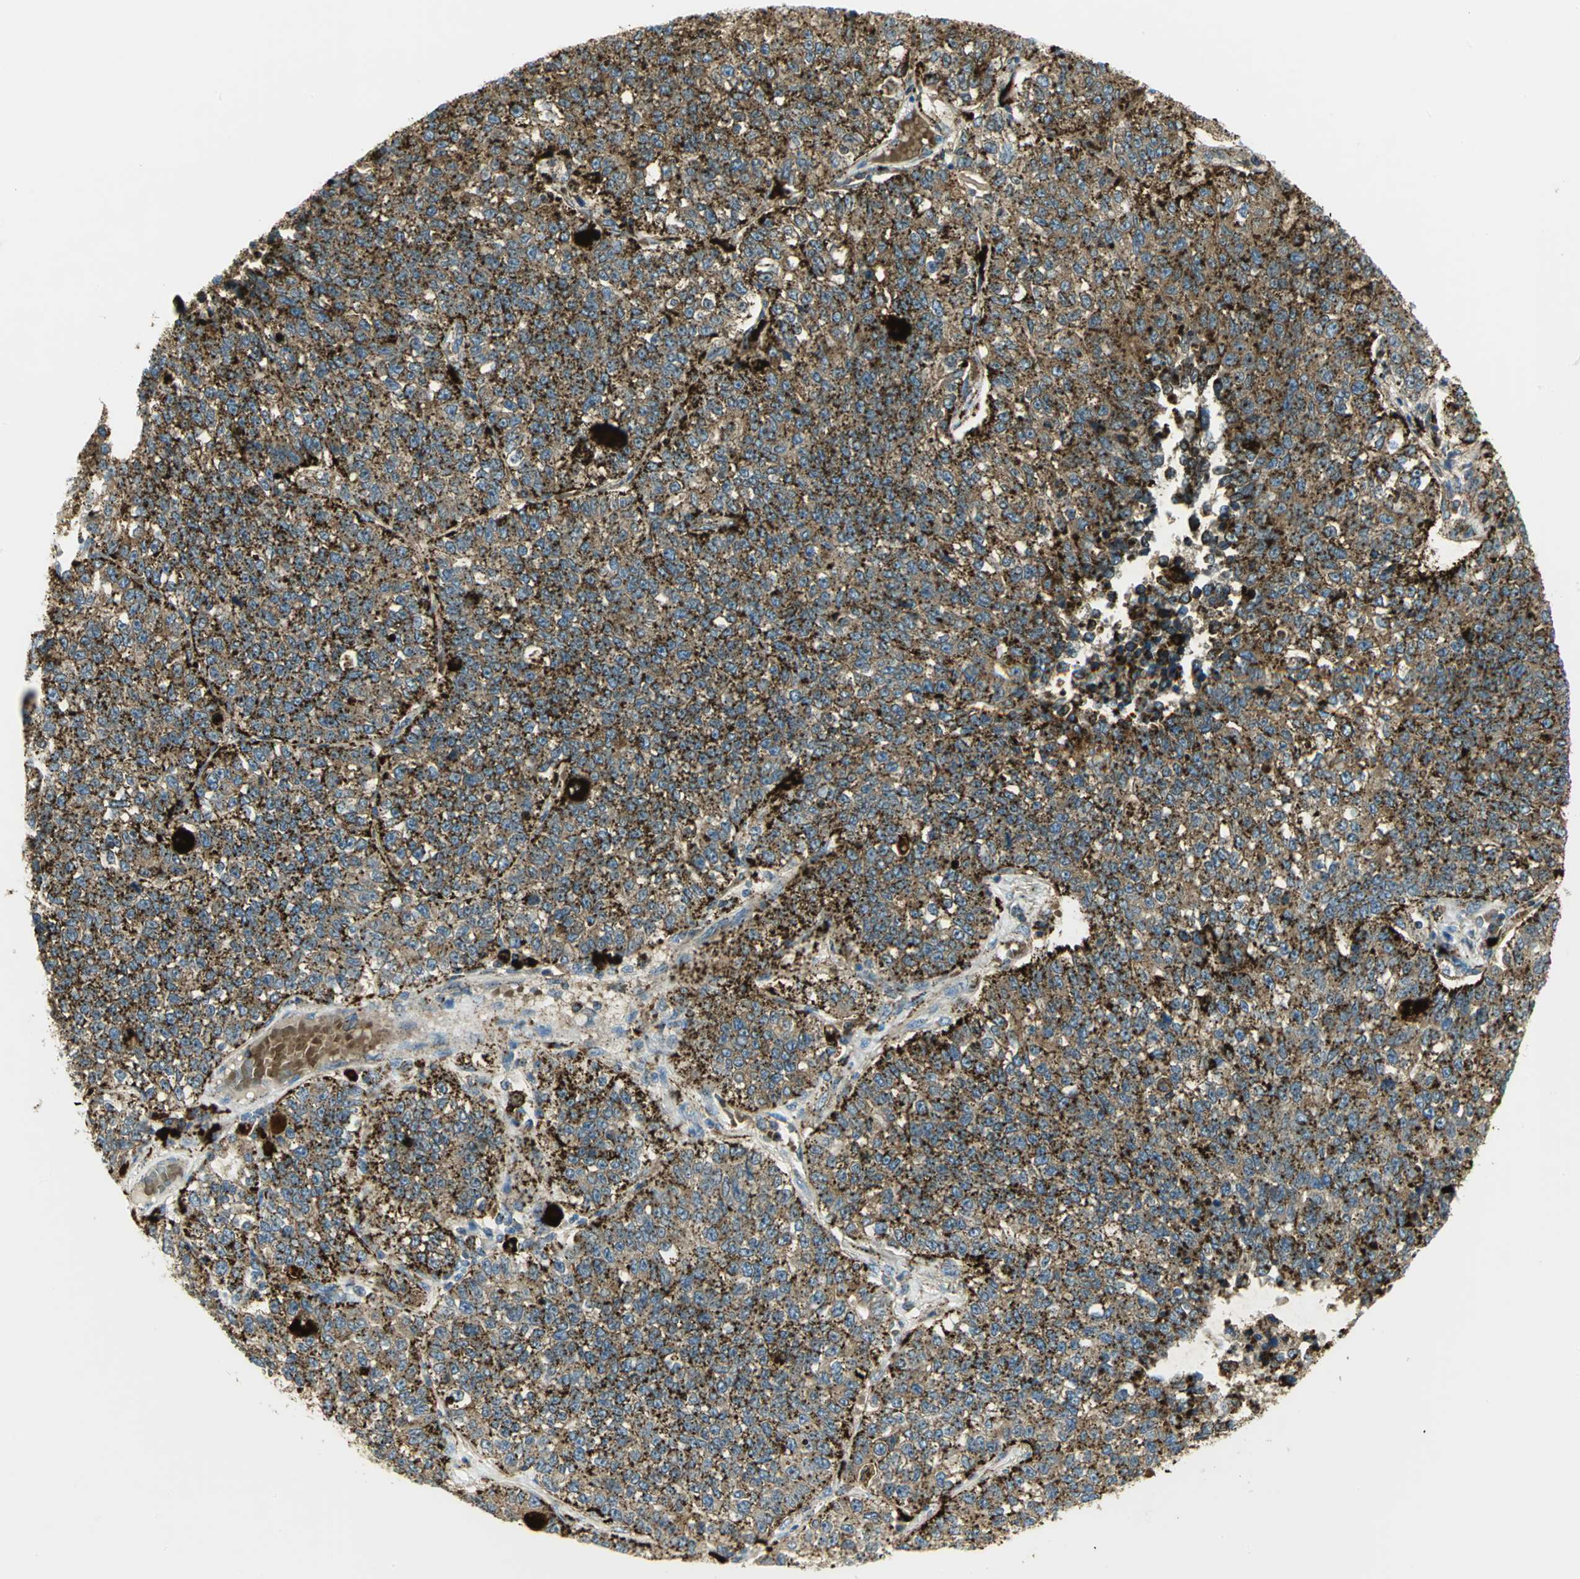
{"staining": {"intensity": "strong", "quantity": ">75%", "location": "cytoplasmic/membranous"}, "tissue": "lung cancer", "cell_type": "Tumor cells", "image_type": "cancer", "snomed": [{"axis": "morphology", "description": "Adenocarcinoma, NOS"}, {"axis": "topography", "description": "Lung"}], "caption": "The micrograph demonstrates immunohistochemical staining of lung cancer (adenocarcinoma). There is strong cytoplasmic/membranous expression is present in about >75% of tumor cells.", "gene": "ARSA", "patient": {"sex": "male", "age": 49}}